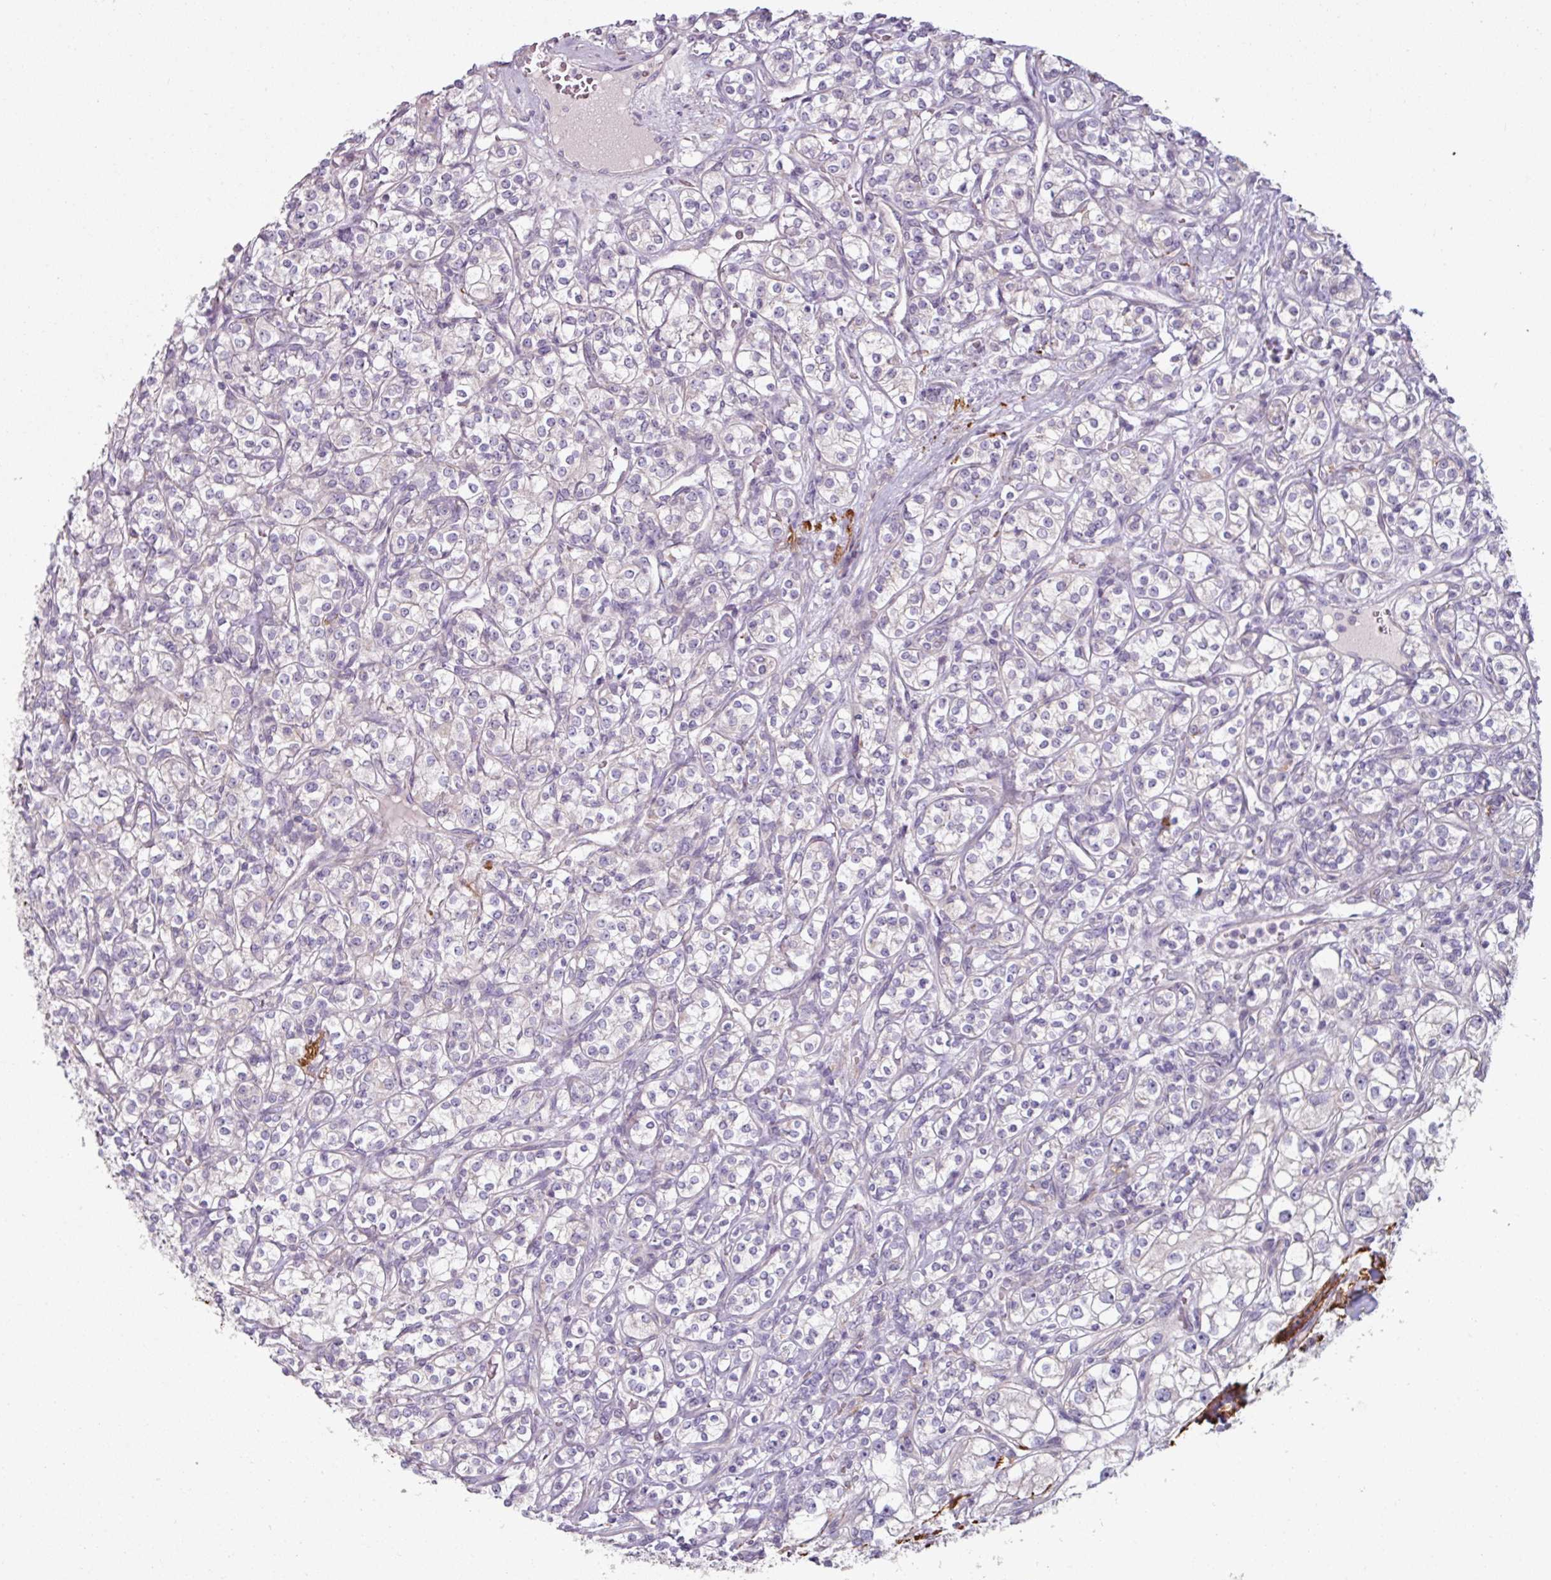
{"staining": {"intensity": "negative", "quantity": "none", "location": "none"}, "tissue": "renal cancer", "cell_type": "Tumor cells", "image_type": "cancer", "snomed": [{"axis": "morphology", "description": "Adenocarcinoma, NOS"}, {"axis": "topography", "description": "Kidney"}], "caption": "An image of adenocarcinoma (renal) stained for a protein reveals no brown staining in tumor cells.", "gene": "MTMR14", "patient": {"sex": "male", "age": 77}}